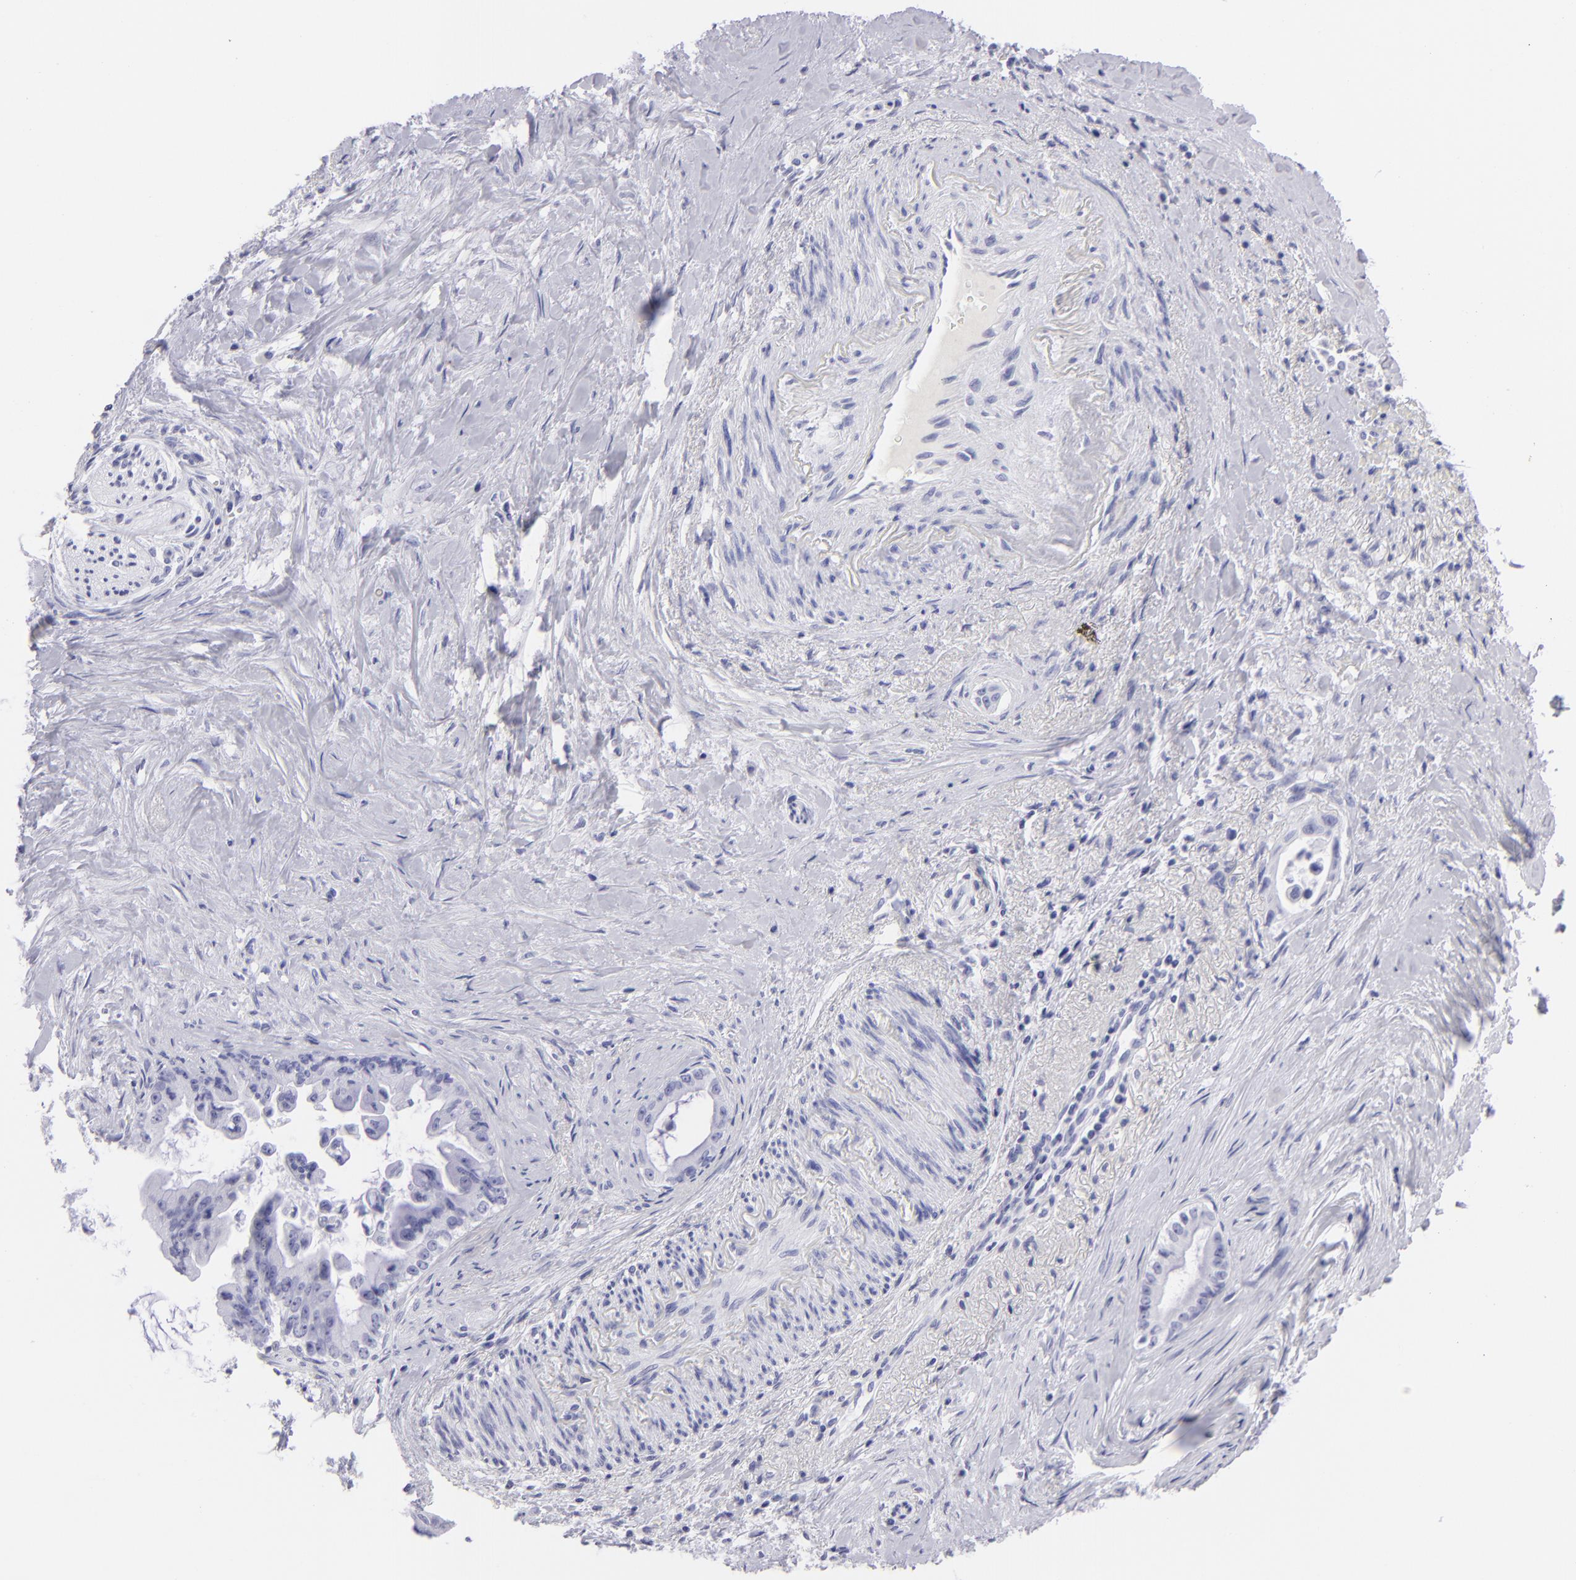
{"staining": {"intensity": "negative", "quantity": "none", "location": "none"}, "tissue": "pancreatic cancer", "cell_type": "Tumor cells", "image_type": "cancer", "snomed": [{"axis": "morphology", "description": "Adenocarcinoma, NOS"}, {"axis": "topography", "description": "Pancreas"}], "caption": "Protein analysis of pancreatic adenocarcinoma displays no significant staining in tumor cells.", "gene": "SLC1A2", "patient": {"sex": "male", "age": 59}}